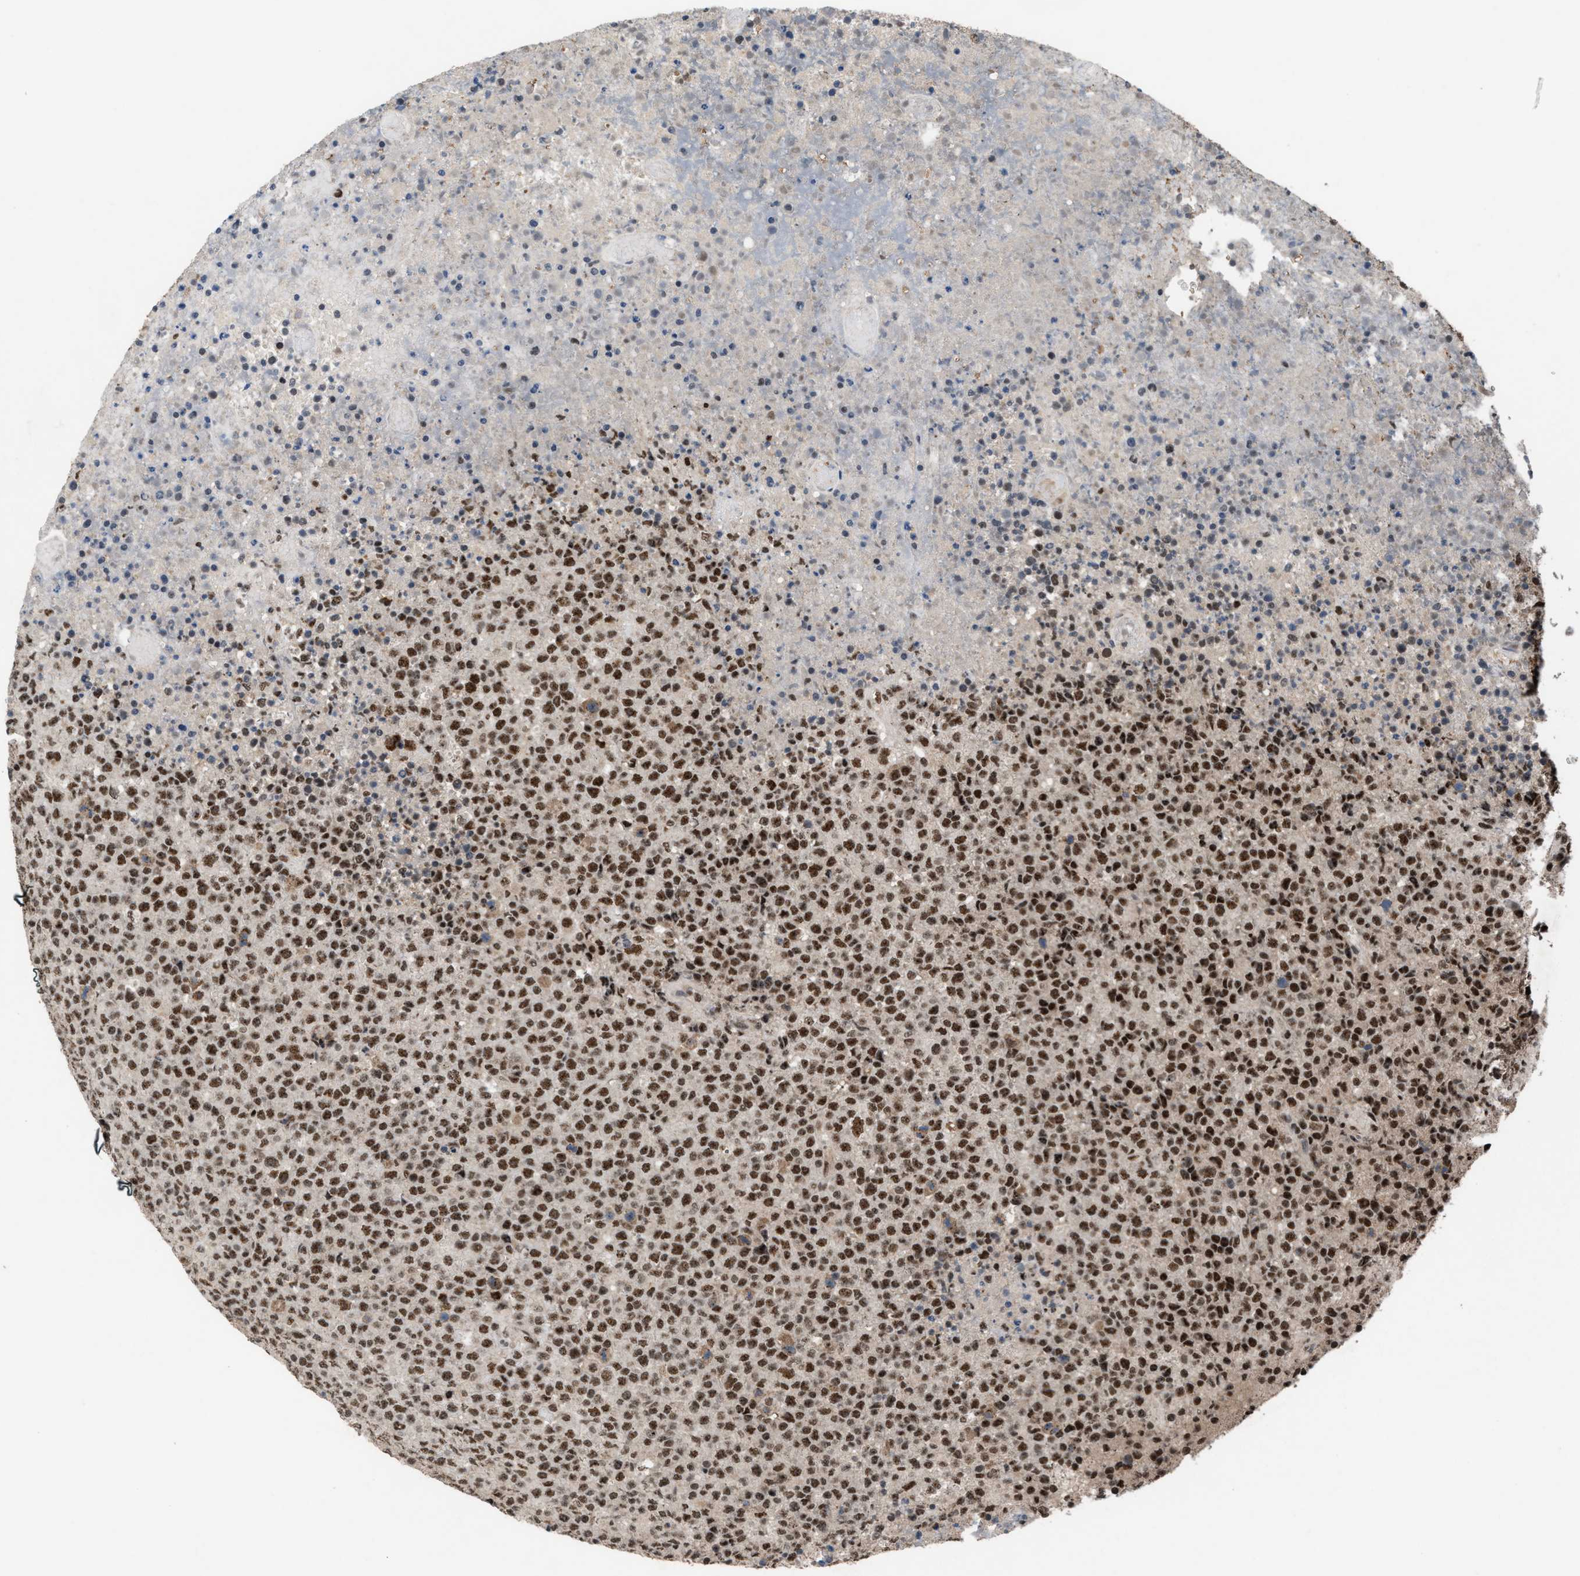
{"staining": {"intensity": "strong", "quantity": ">75%", "location": "nuclear"}, "tissue": "lymphoma", "cell_type": "Tumor cells", "image_type": "cancer", "snomed": [{"axis": "morphology", "description": "Malignant lymphoma, non-Hodgkin's type, High grade"}, {"axis": "topography", "description": "Lymph node"}], "caption": "Tumor cells exhibit high levels of strong nuclear expression in about >75% of cells in human malignant lymphoma, non-Hodgkin's type (high-grade). The staining was performed using DAB (3,3'-diaminobenzidine) to visualize the protein expression in brown, while the nuclei were stained in blue with hematoxylin (Magnification: 20x).", "gene": "PRPF4", "patient": {"sex": "male", "age": 13}}